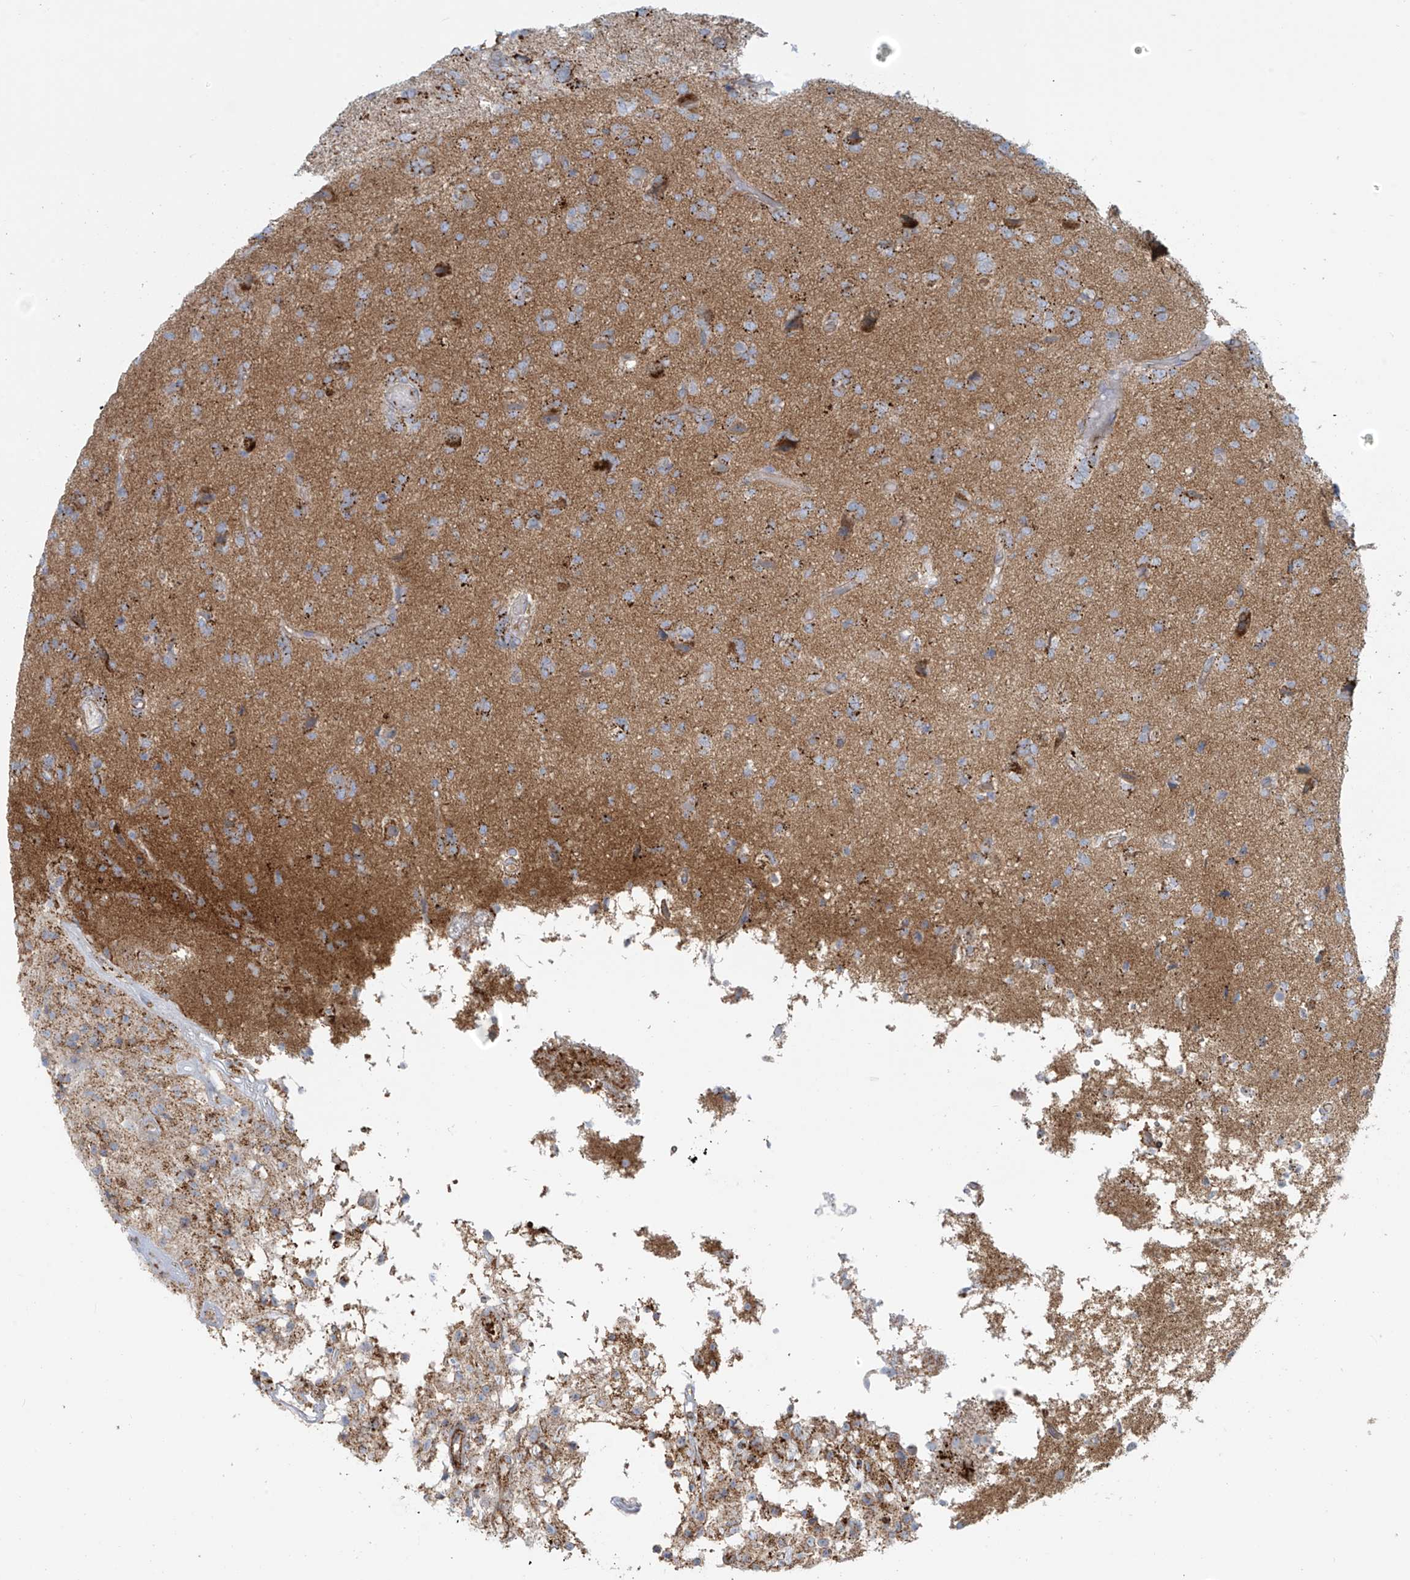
{"staining": {"intensity": "moderate", "quantity": "25%-75%", "location": "cytoplasmic/membranous"}, "tissue": "glioma", "cell_type": "Tumor cells", "image_type": "cancer", "snomed": [{"axis": "morphology", "description": "Glioma, malignant, High grade"}, {"axis": "topography", "description": "Brain"}], "caption": "Human malignant high-grade glioma stained for a protein (brown) shows moderate cytoplasmic/membranous positive staining in approximately 25%-75% of tumor cells.", "gene": "LZTS3", "patient": {"sex": "female", "age": 59}}